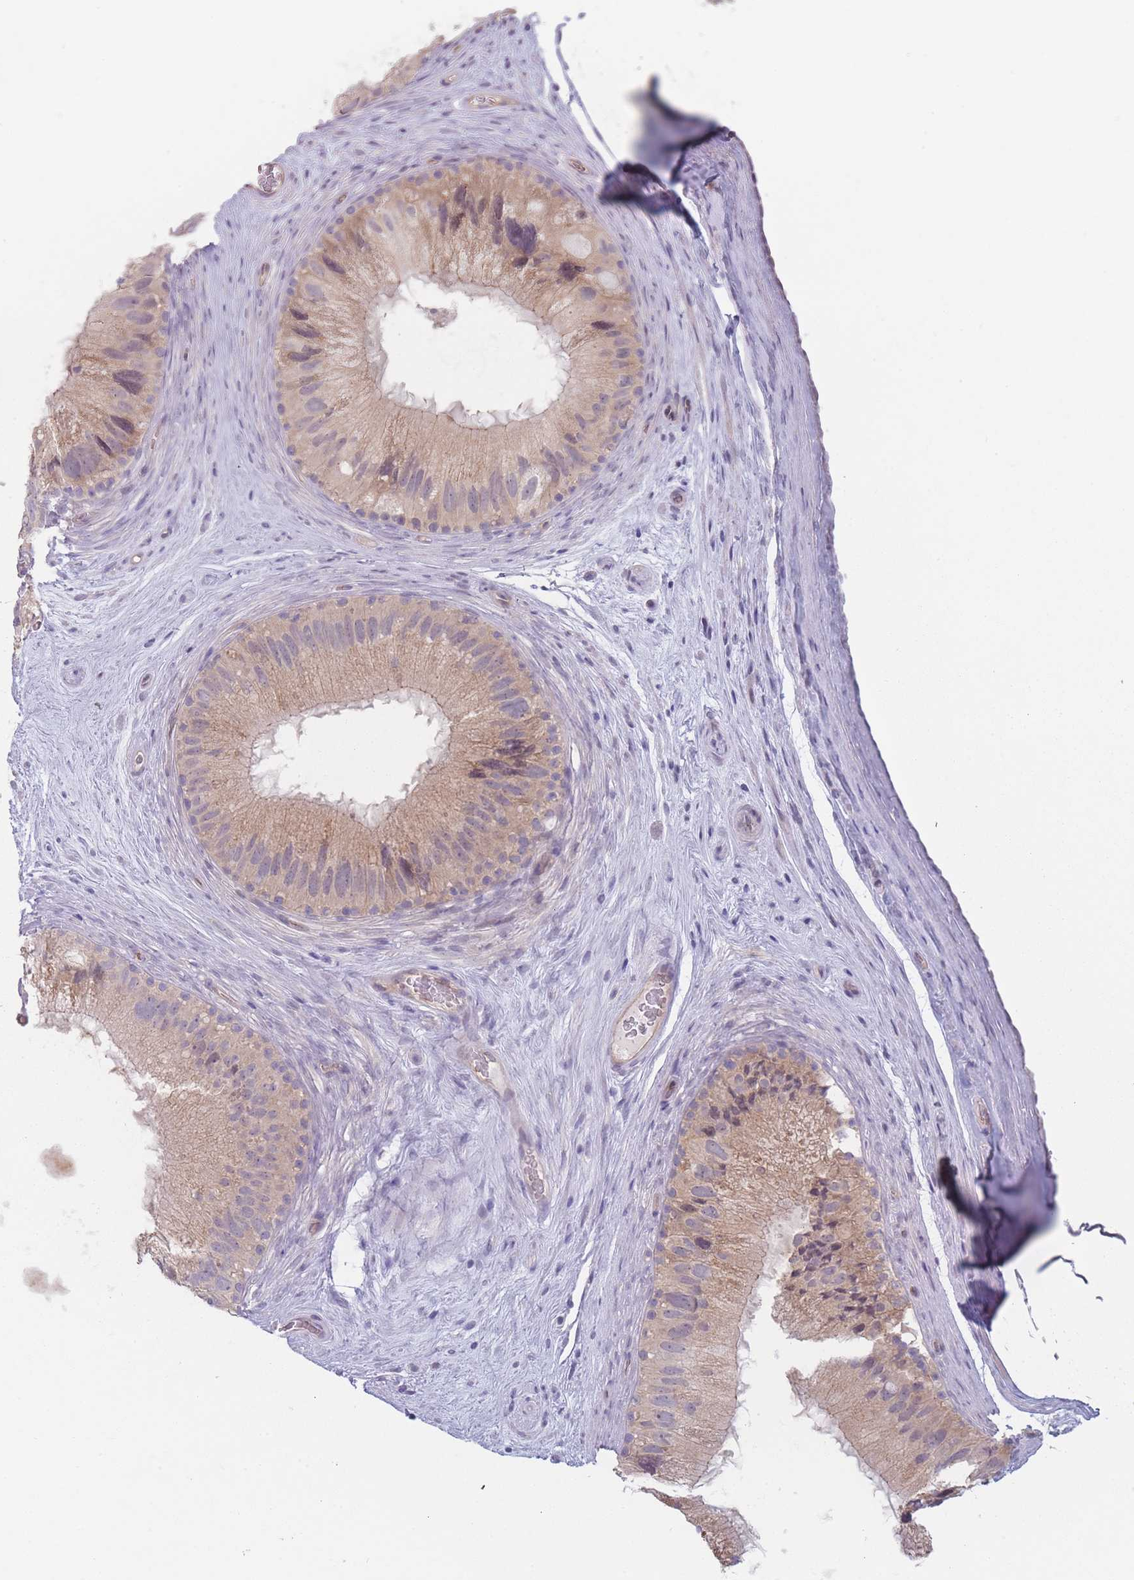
{"staining": {"intensity": "weak", "quantity": ">75%", "location": "cytoplasmic/membranous"}, "tissue": "epididymis", "cell_type": "Glandular cells", "image_type": "normal", "snomed": [{"axis": "morphology", "description": "Normal tissue, NOS"}, {"axis": "topography", "description": "Epididymis"}], "caption": "Protein analysis of benign epididymis shows weak cytoplasmic/membranous staining in approximately >75% of glandular cells.", "gene": "FAM227B", "patient": {"sex": "male", "age": 50}}